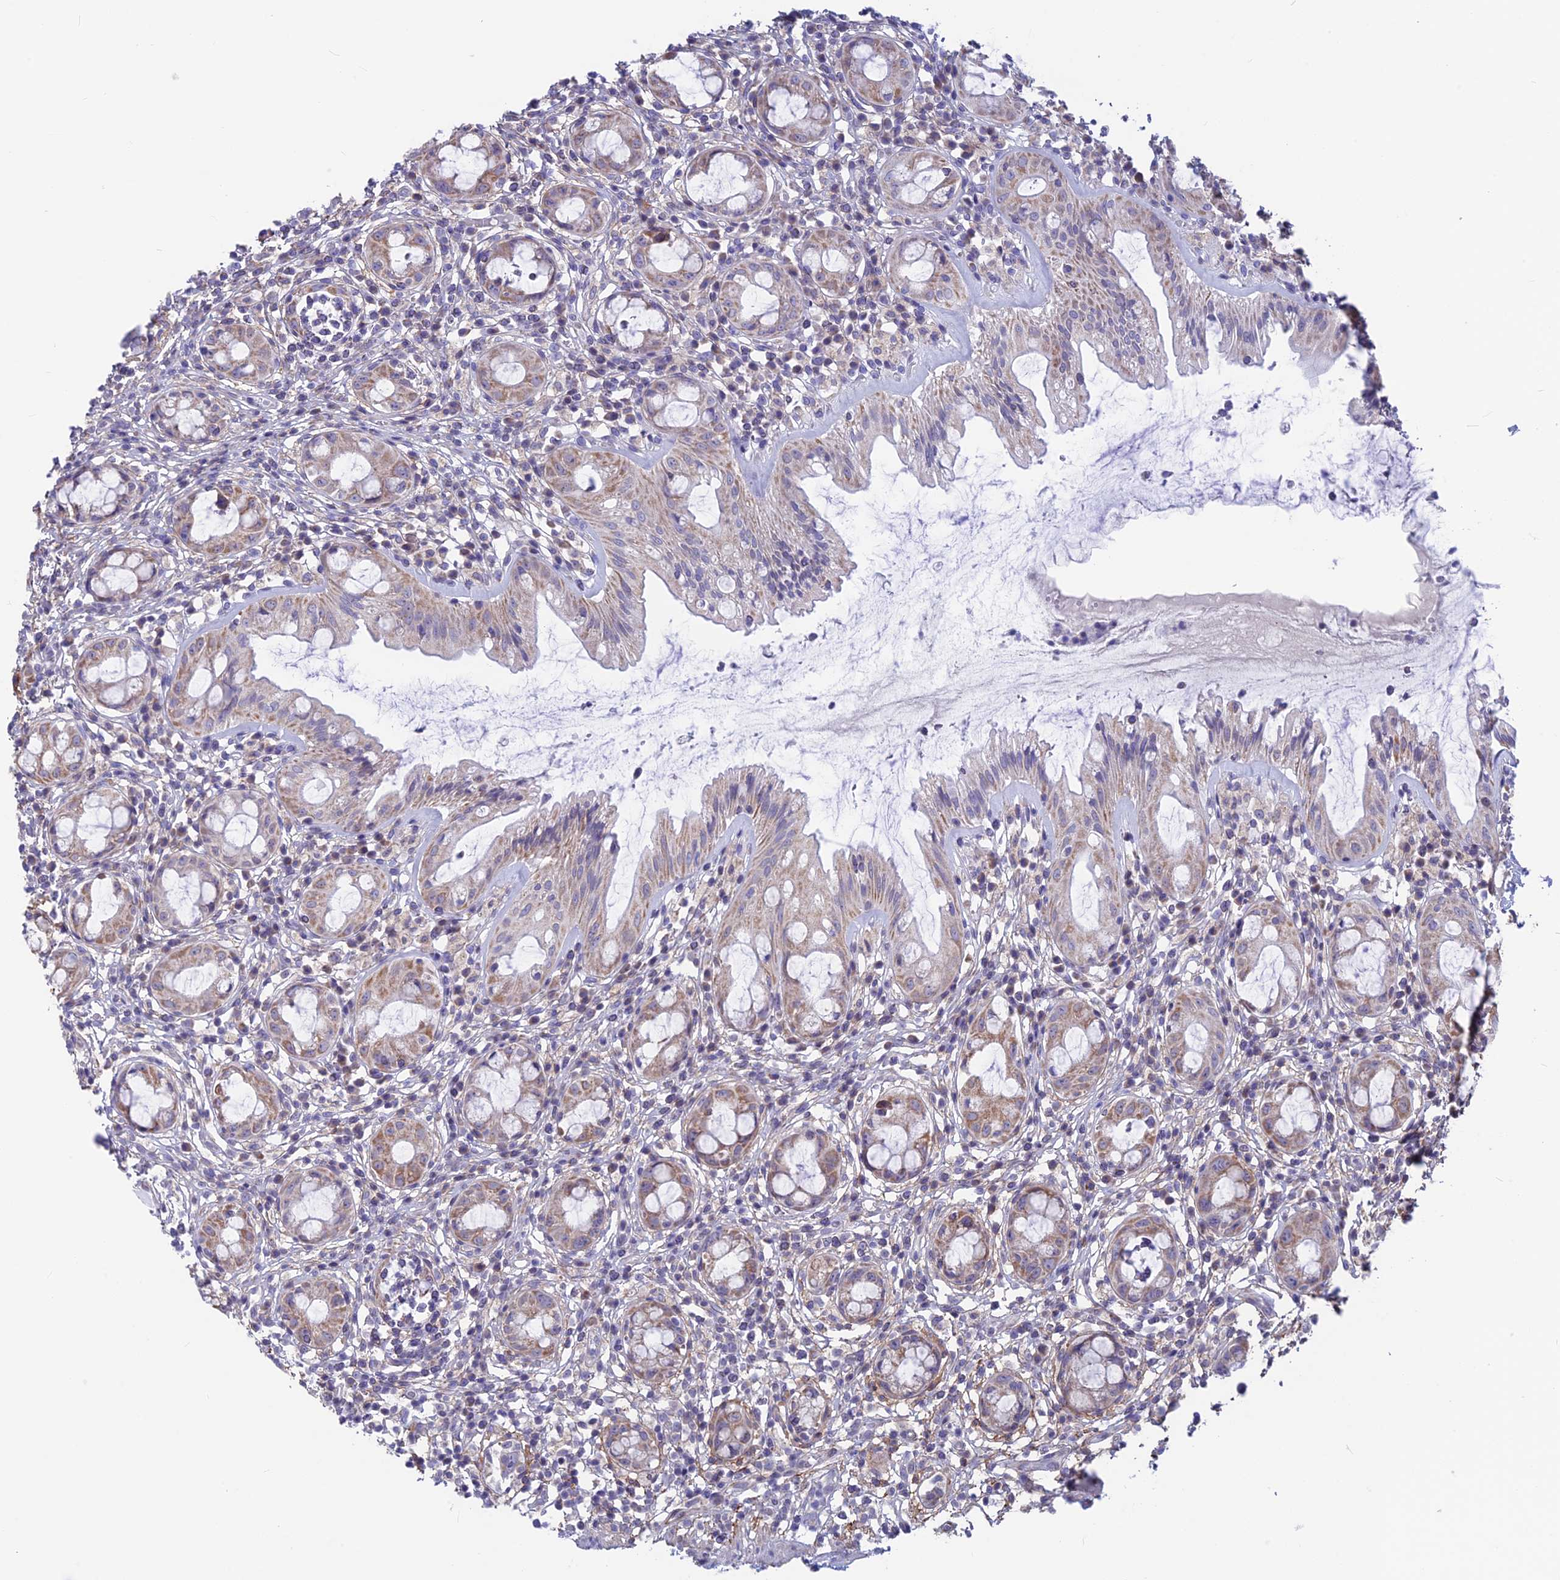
{"staining": {"intensity": "moderate", "quantity": "25%-75%", "location": "cytoplasmic/membranous"}, "tissue": "rectum", "cell_type": "Glandular cells", "image_type": "normal", "snomed": [{"axis": "morphology", "description": "Normal tissue, NOS"}, {"axis": "topography", "description": "Rectum"}], "caption": "High-power microscopy captured an immunohistochemistry micrograph of benign rectum, revealing moderate cytoplasmic/membranous expression in approximately 25%-75% of glandular cells. (Brightfield microscopy of DAB IHC at high magnification).", "gene": "PLAC9", "patient": {"sex": "female", "age": 57}}